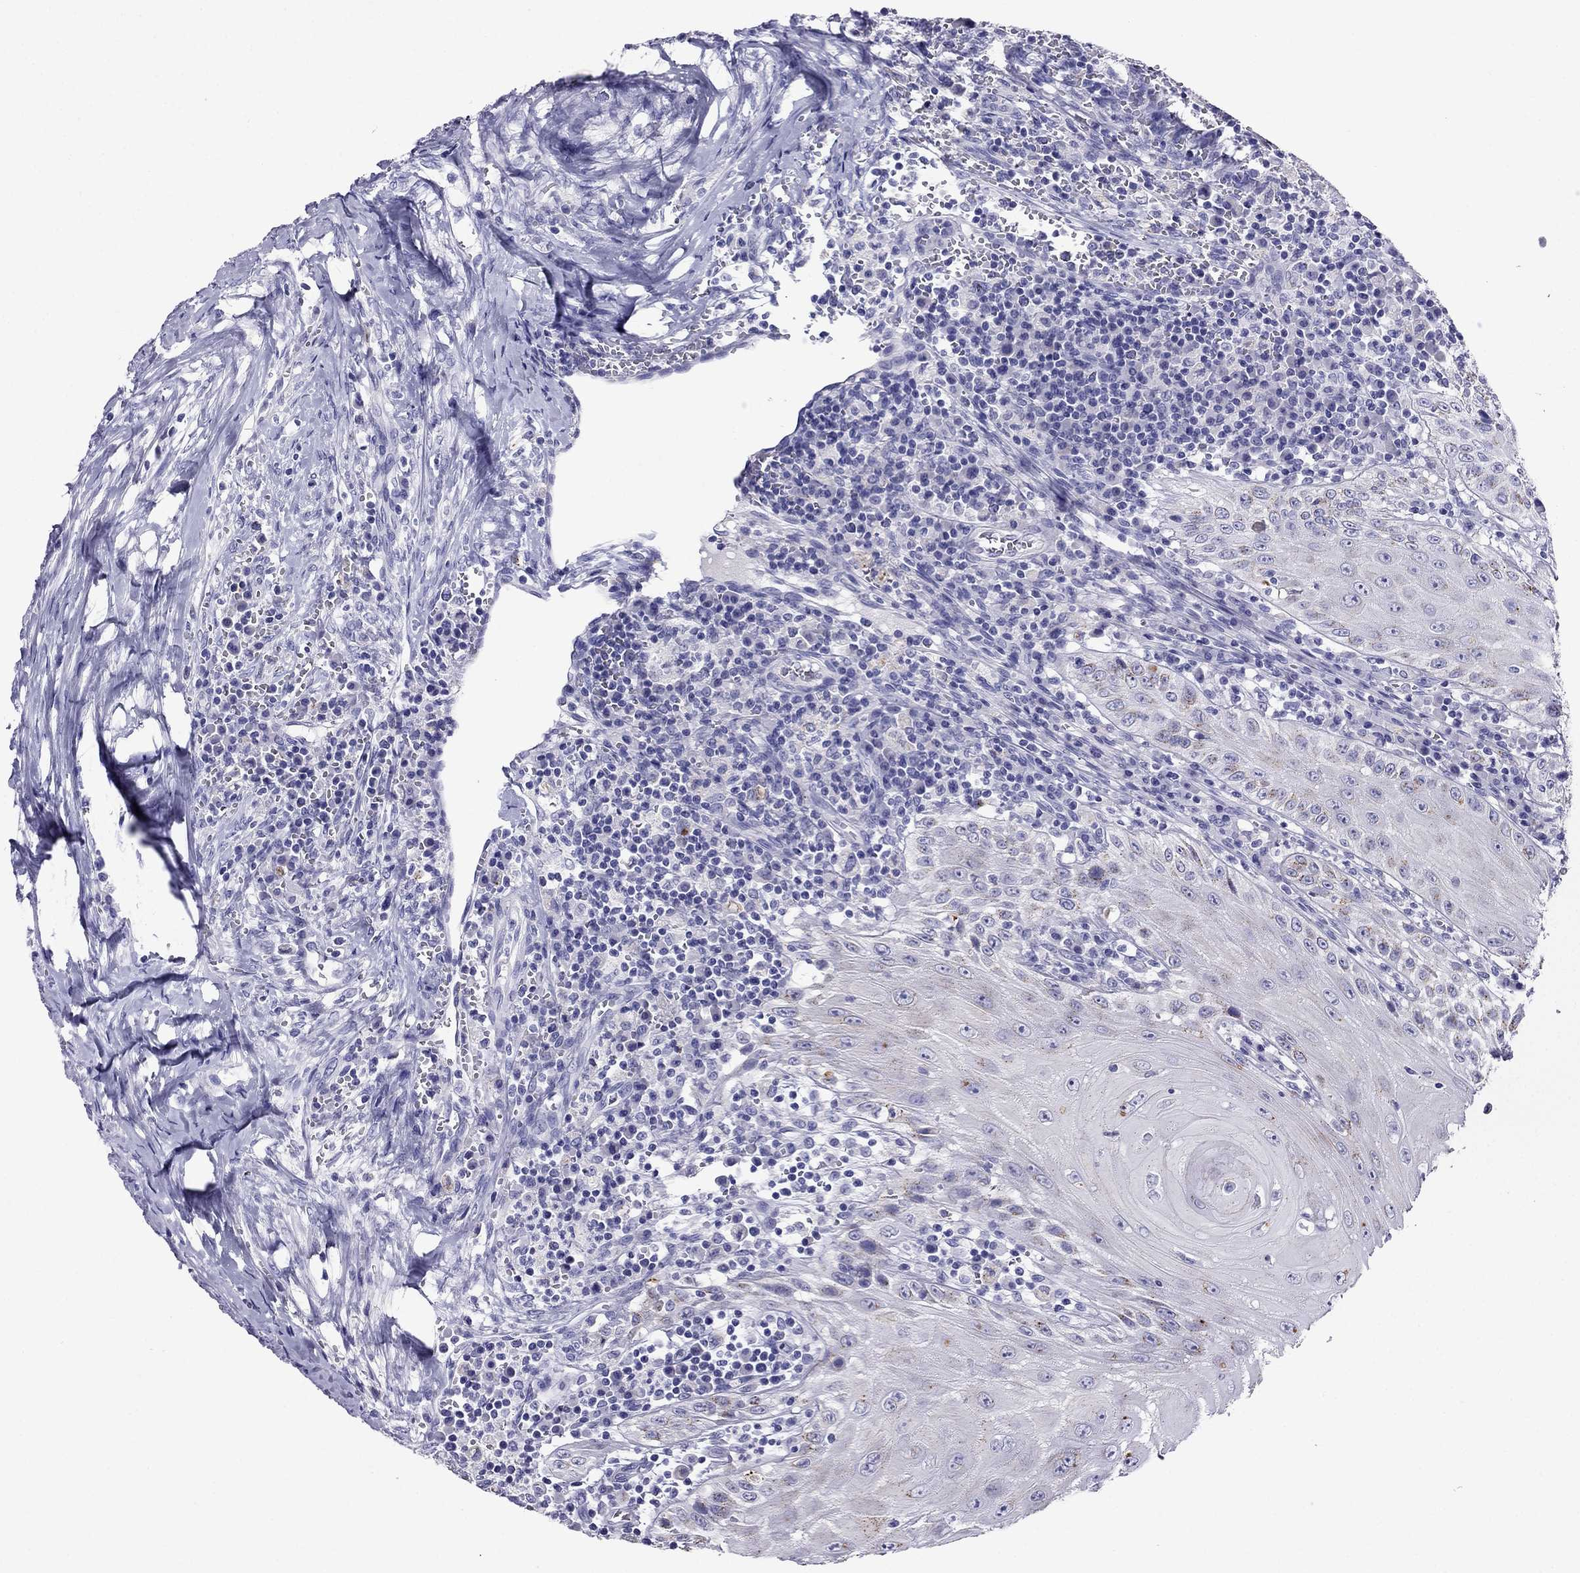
{"staining": {"intensity": "weak", "quantity": "<25%", "location": "cytoplasmic/membranous"}, "tissue": "head and neck cancer", "cell_type": "Tumor cells", "image_type": "cancer", "snomed": [{"axis": "morphology", "description": "Squamous cell carcinoma, NOS"}, {"axis": "topography", "description": "Oral tissue"}, {"axis": "topography", "description": "Head-Neck"}], "caption": "A high-resolution image shows IHC staining of squamous cell carcinoma (head and neck), which exhibits no significant staining in tumor cells.", "gene": "PTH", "patient": {"sex": "male", "age": 58}}